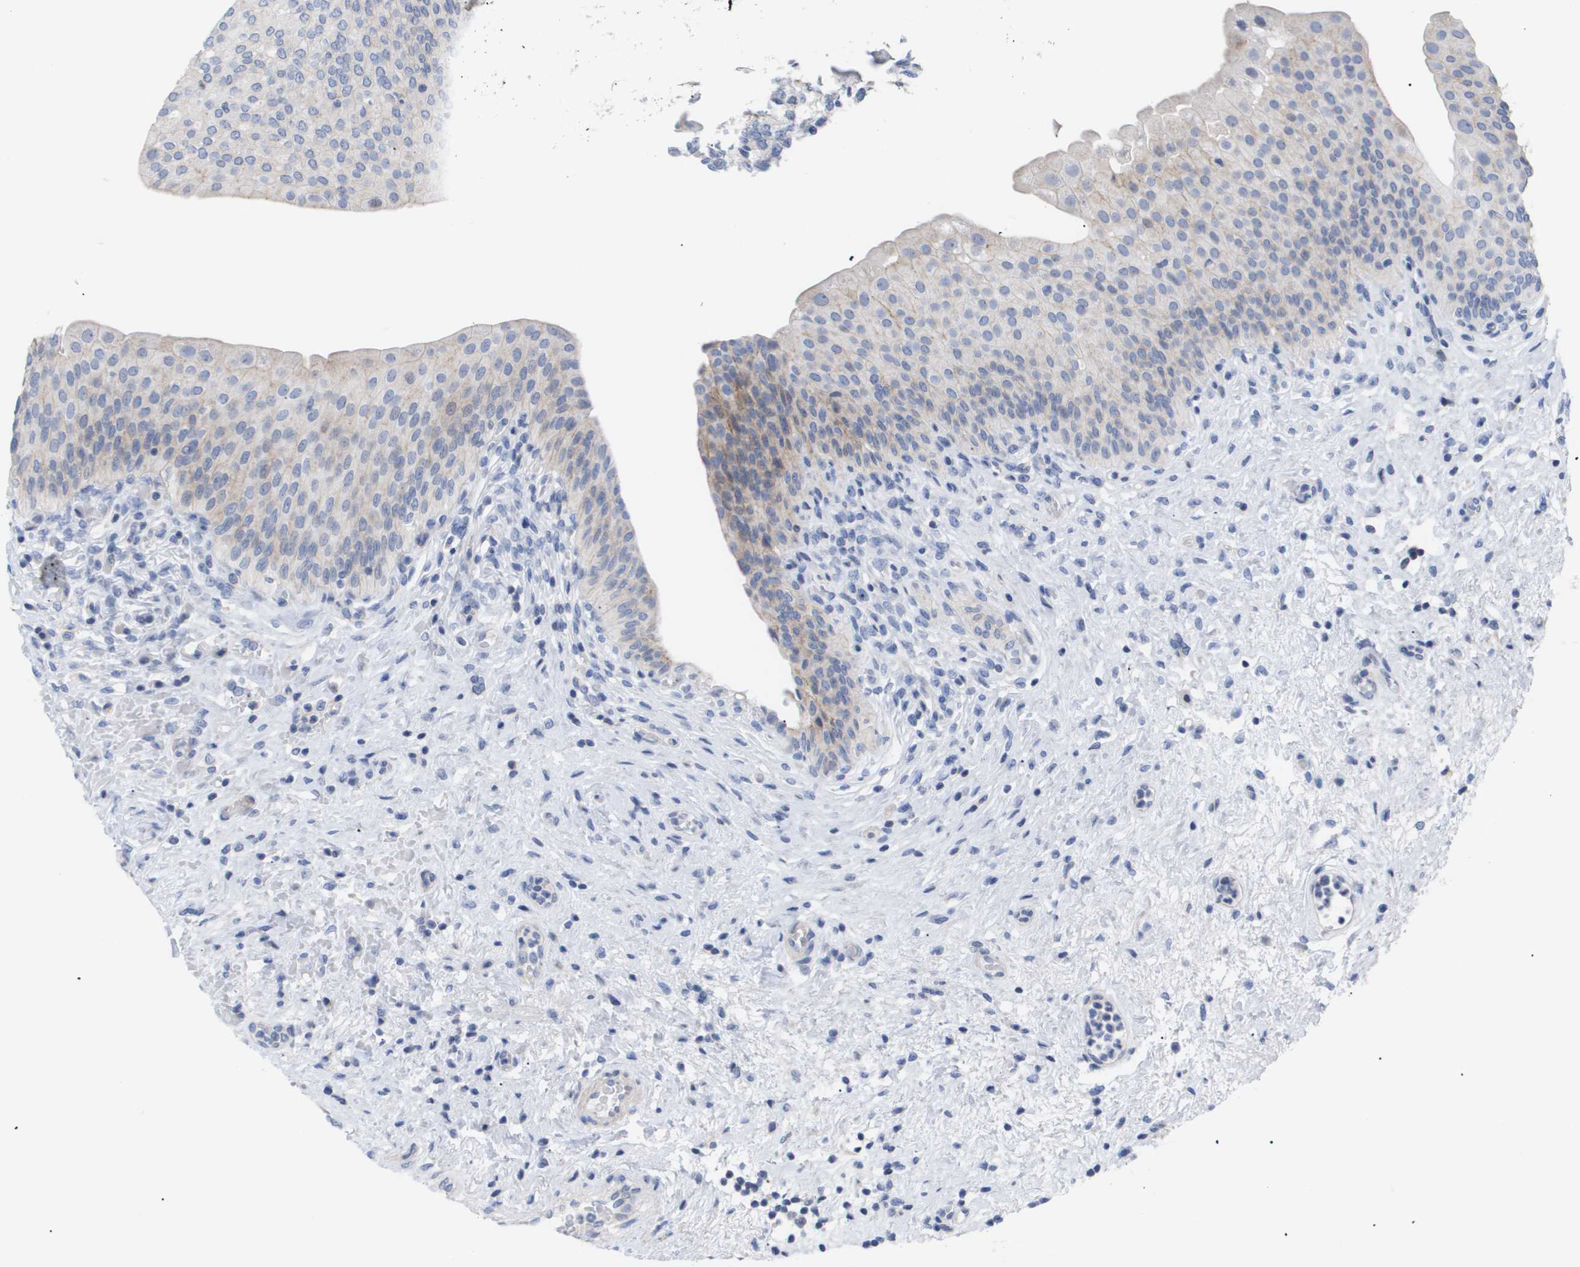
{"staining": {"intensity": "weak", "quantity": "<25%", "location": "cytoplasmic/membranous"}, "tissue": "urinary bladder", "cell_type": "Urothelial cells", "image_type": "normal", "snomed": [{"axis": "morphology", "description": "Normal tissue, NOS"}, {"axis": "topography", "description": "Urinary bladder"}], "caption": "This is an IHC micrograph of unremarkable urinary bladder. There is no expression in urothelial cells.", "gene": "CAV3", "patient": {"sex": "male", "age": 46}}